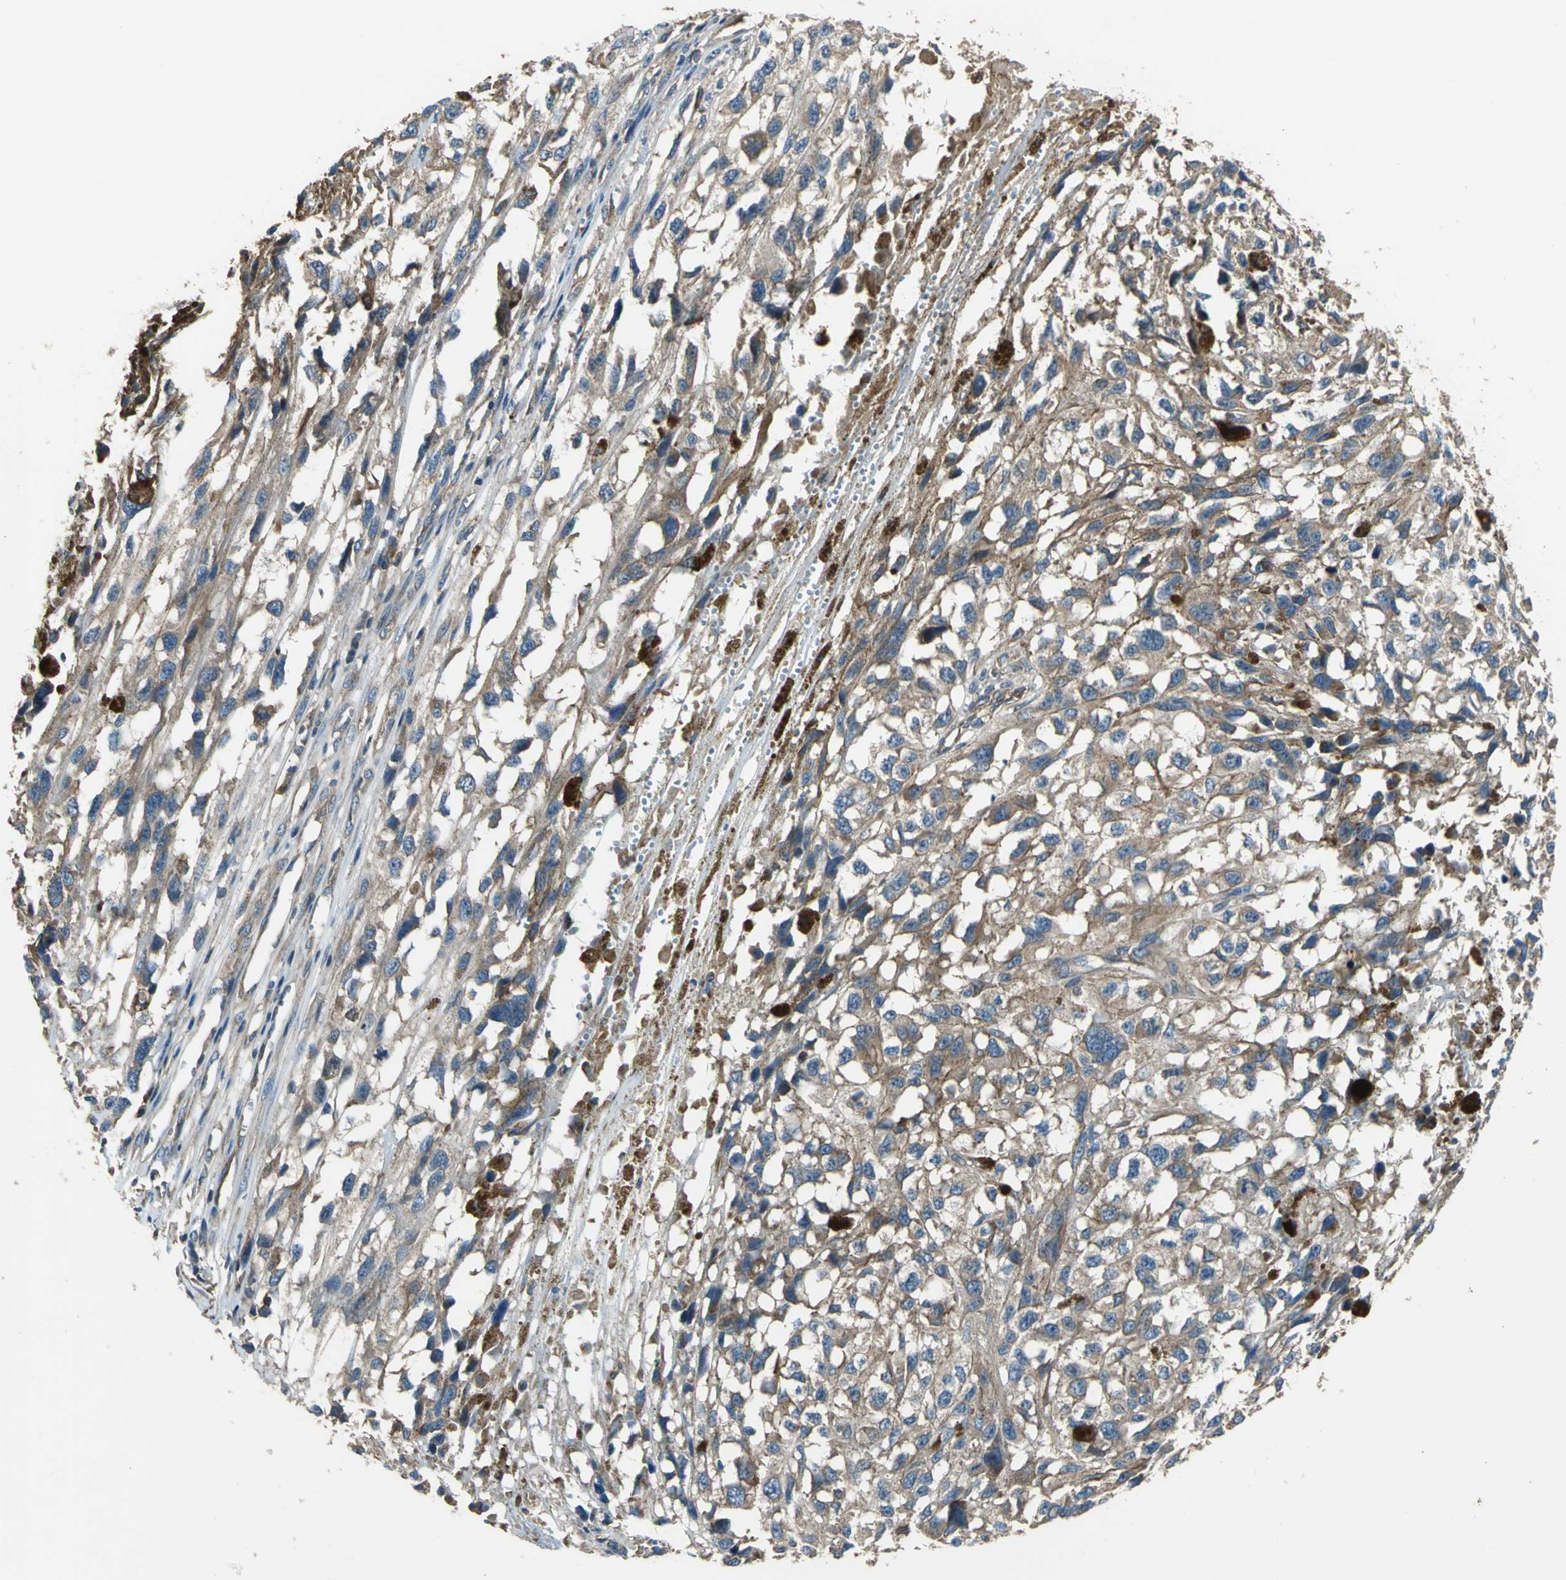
{"staining": {"intensity": "moderate", "quantity": ">75%", "location": "cytoplasmic/membranous"}, "tissue": "melanoma", "cell_type": "Tumor cells", "image_type": "cancer", "snomed": [{"axis": "morphology", "description": "Malignant melanoma, Metastatic site"}, {"axis": "topography", "description": "Lymph node"}], "caption": "There is medium levels of moderate cytoplasmic/membranous positivity in tumor cells of melanoma, as demonstrated by immunohistochemical staining (brown color).", "gene": "PARVA", "patient": {"sex": "male", "age": 59}}